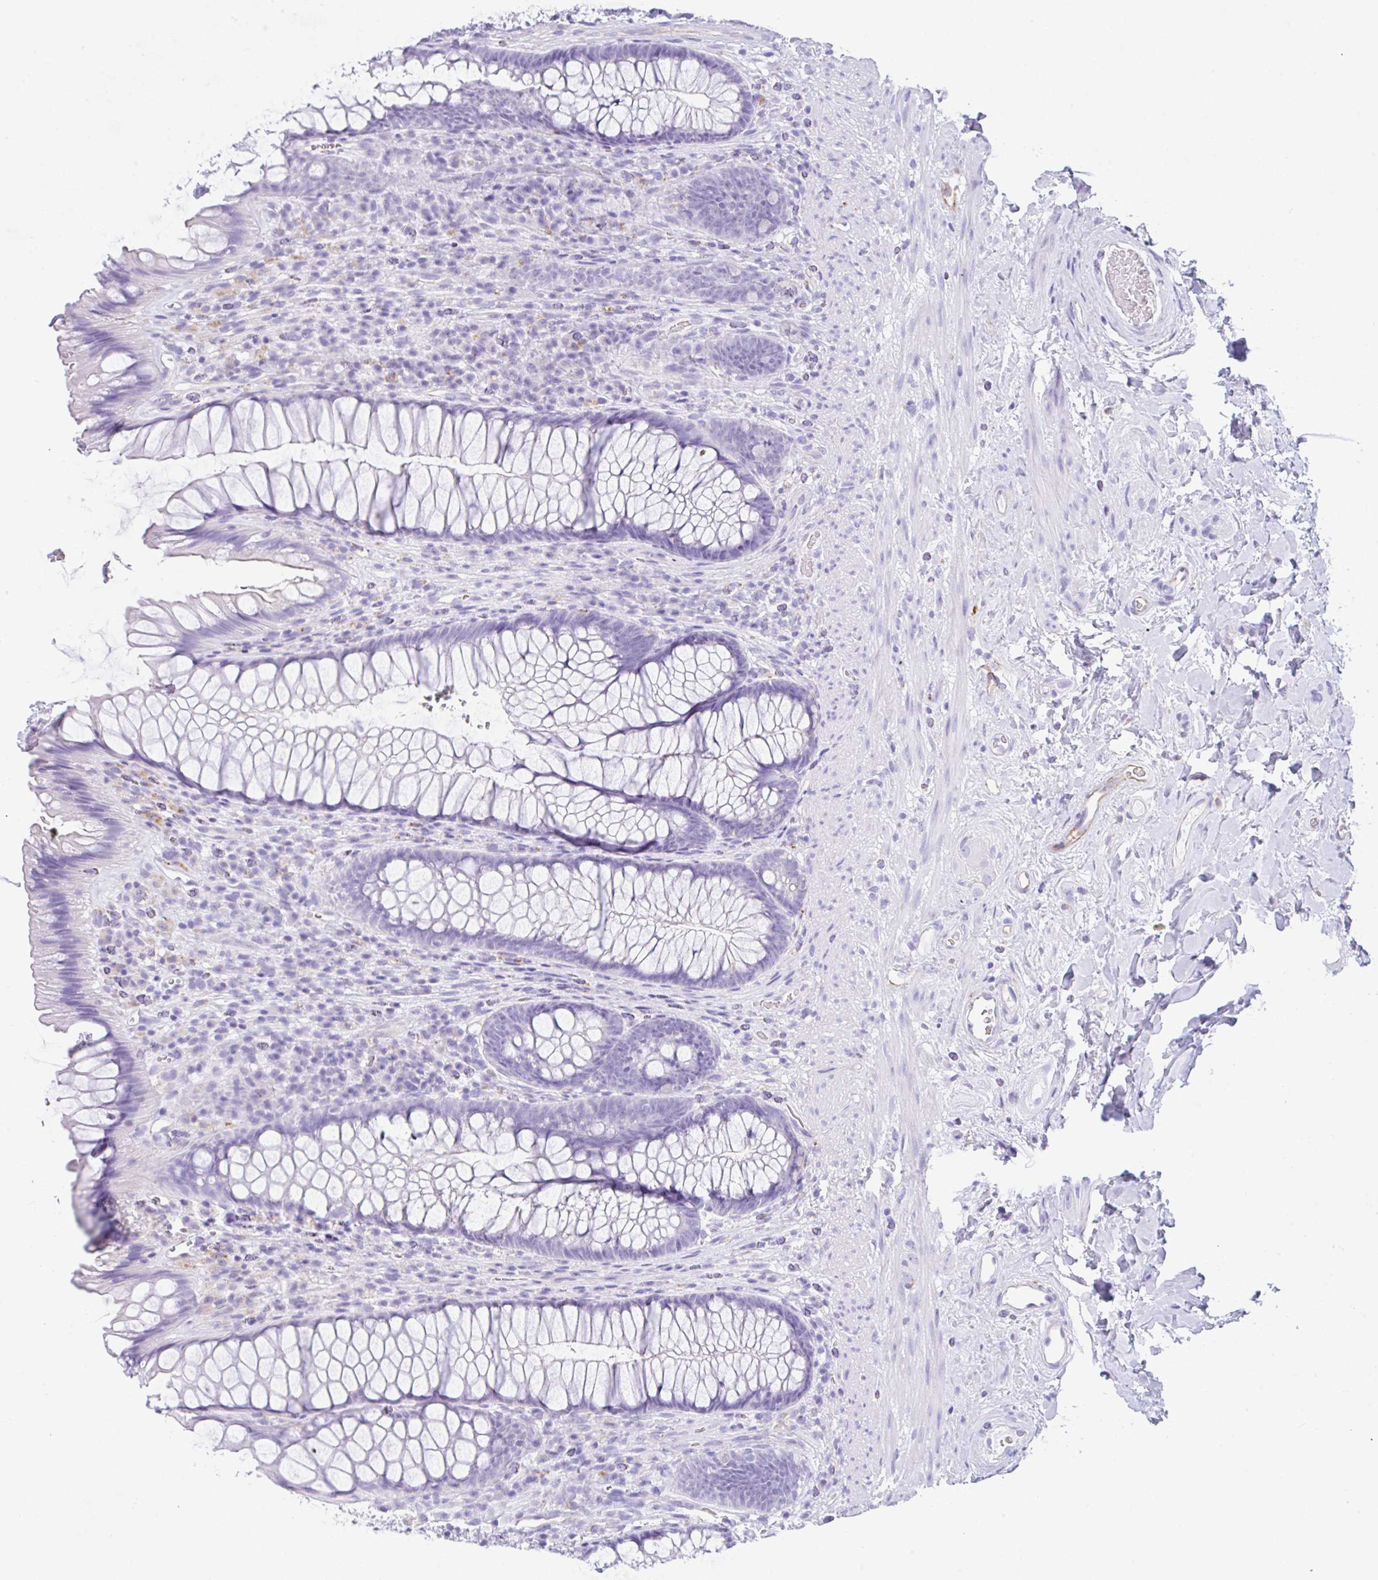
{"staining": {"intensity": "negative", "quantity": "none", "location": "none"}, "tissue": "rectum", "cell_type": "Glandular cells", "image_type": "normal", "snomed": [{"axis": "morphology", "description": "Normal tissue, NOS"}, {"axis": "topography", "description": "Rectum"}], "caption": "A photomicrograph of rectum stained for a protein shows no brown staining in glandular cells.", "gene": "NDUFAF8", "patient": {"sex": "male", "age": 53}}